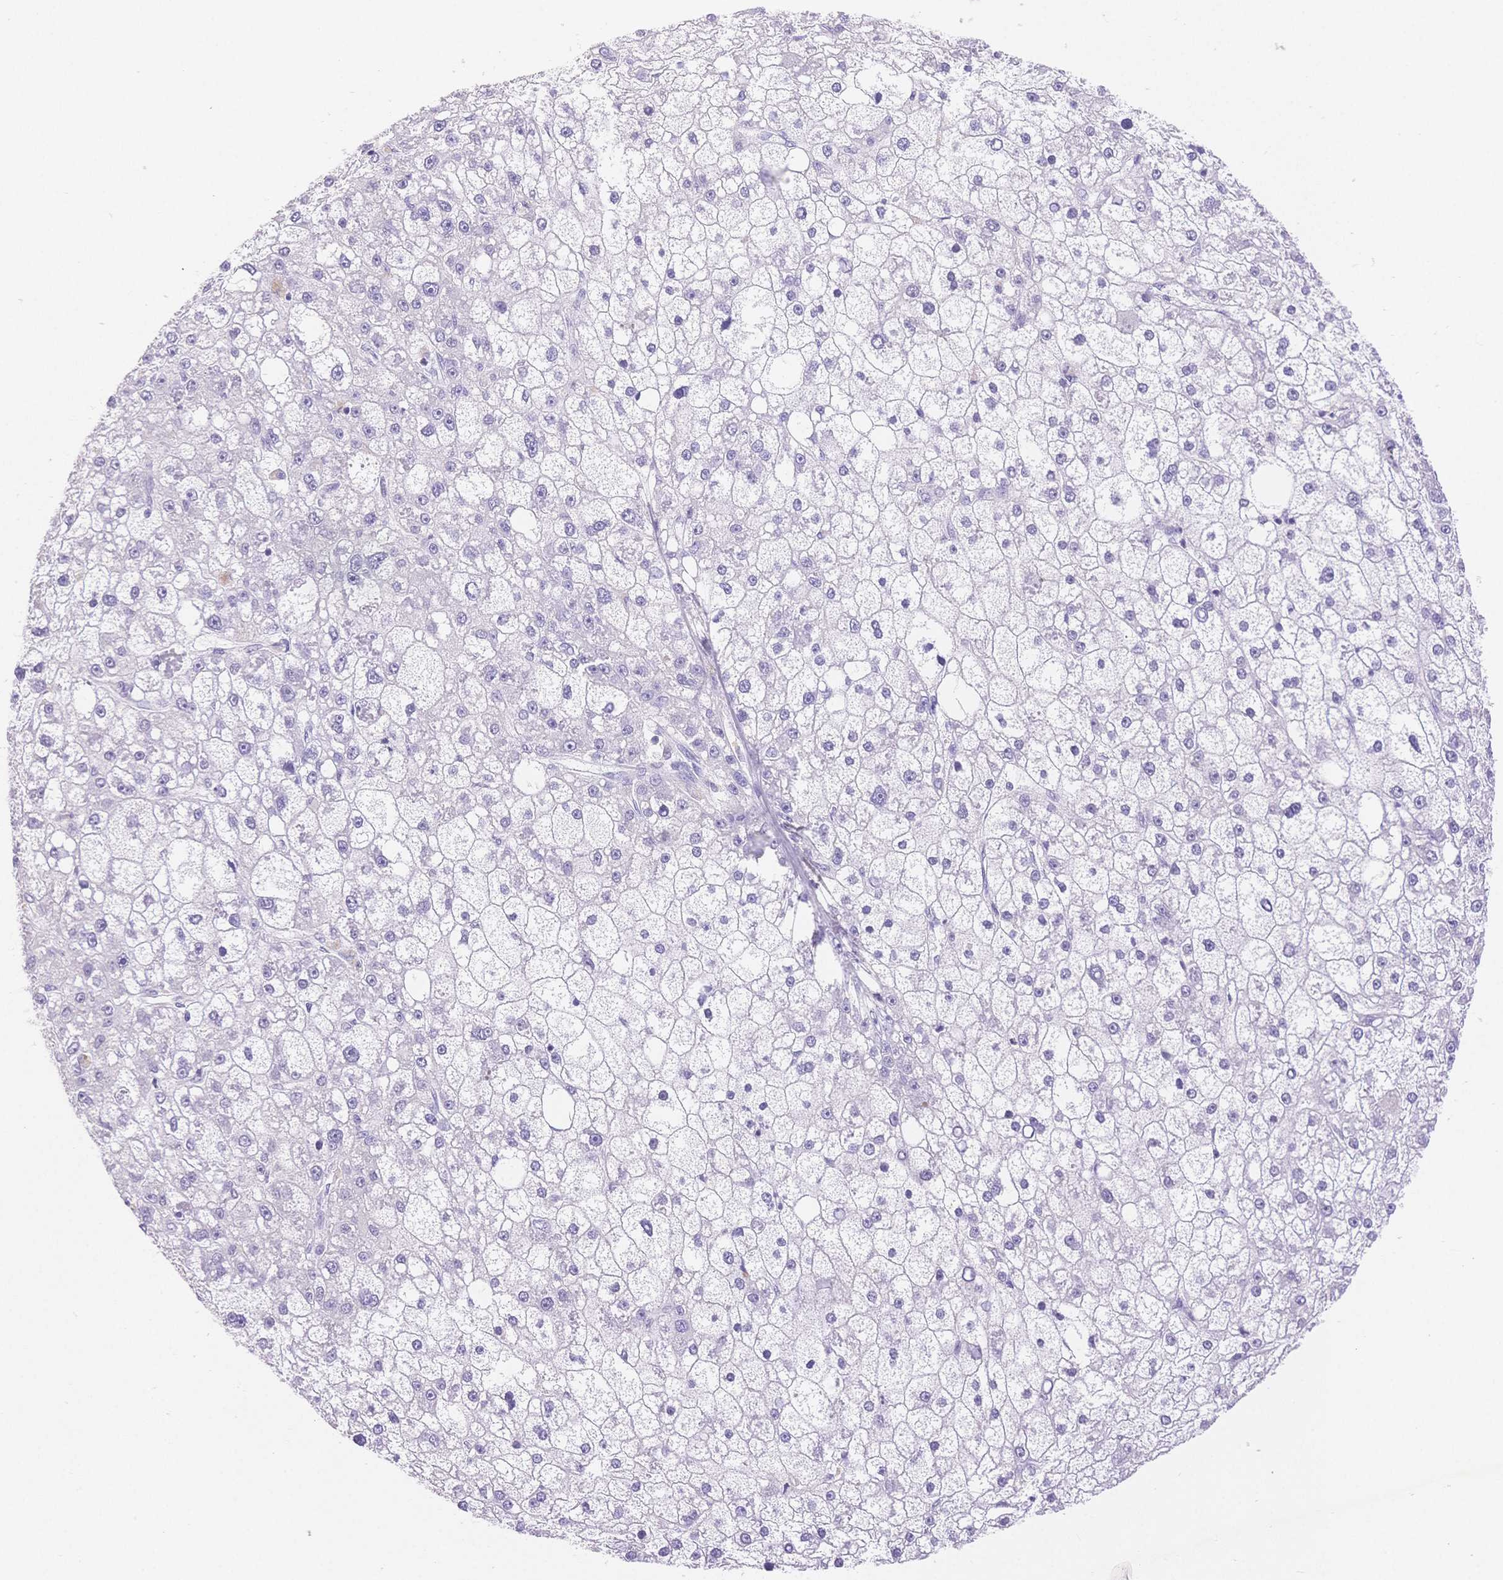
{"staining": {"intensity": "negative", "quantity": "none", "location": "none"}, "tissue": "liver cancer", "cell_type": "Tumor cells", "image_type": "cancer", "snomed": [{"axis": "morphology", "description": "Carcinoma, Hepatocellular, NOS"}, {"axis": "topography", "description": "Liver"}], "caption": "This image is of liver hepatocellular carcinoma stained with immunohistochemistry to label a protein in brown with the nuclei are counter-stained blue. There is no staining in tumor cells.", "gene": "MYOM1", "patient": {"sex": "male", "age": 67}}